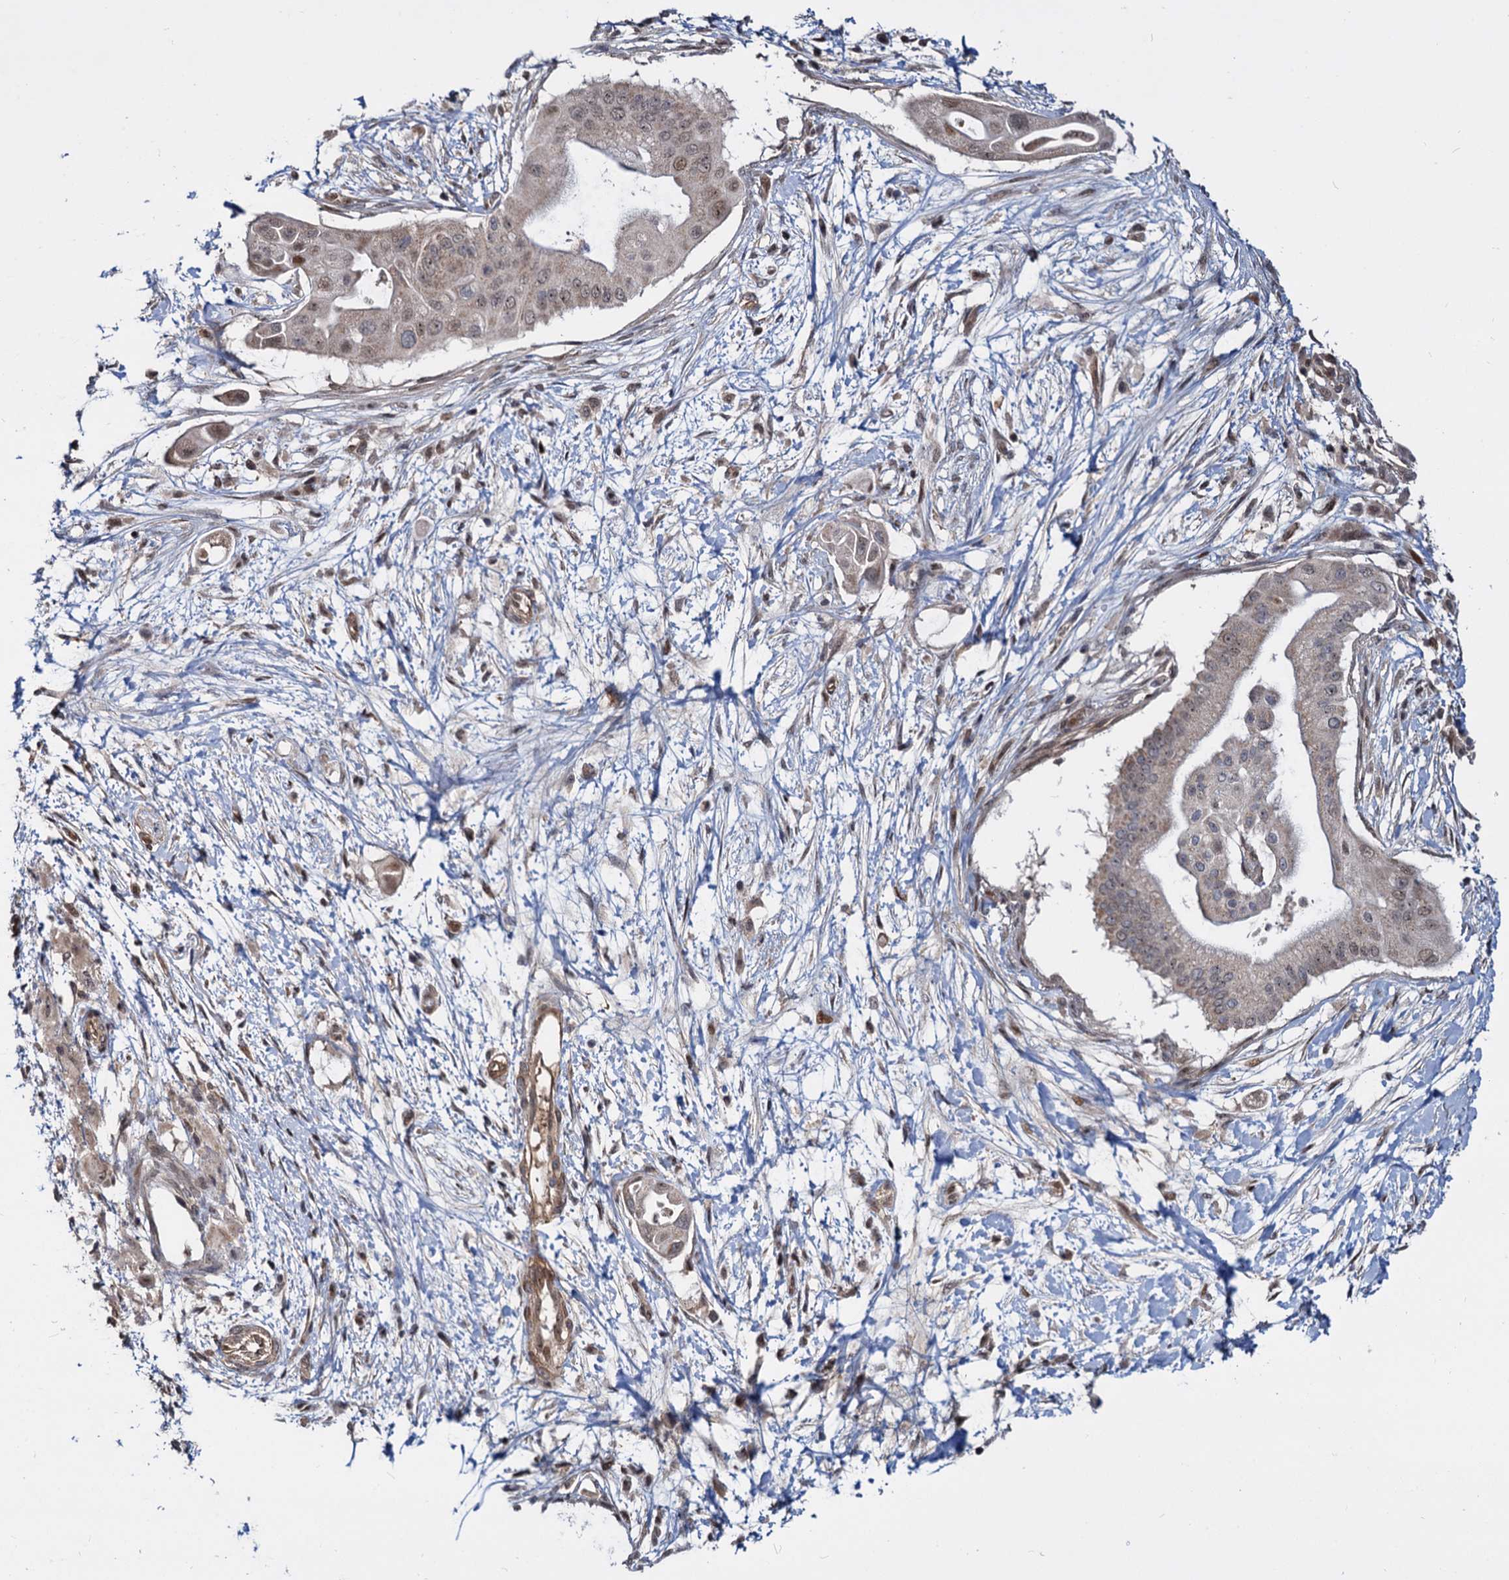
{"staining": {"intensity": "weak", "quantity": "25%-75%", "location": "nuclear"}, "tissue": "pancreatic cancer", "cell_type": "Tumor cells", "image_type": "cancer", "snomed": [{"axis": "morphology", "description": "Adenocarcinoma, NOS"}, {"axis": "topography", "description": "Pancreas"}], "caption": "Weak nuclear staining is identified in approximately 25%-75% of tumor cells in pancreatic adenocarcinoma.", "gene": "UBLCP1", "patient": {"sex": "male", "age": 68}}